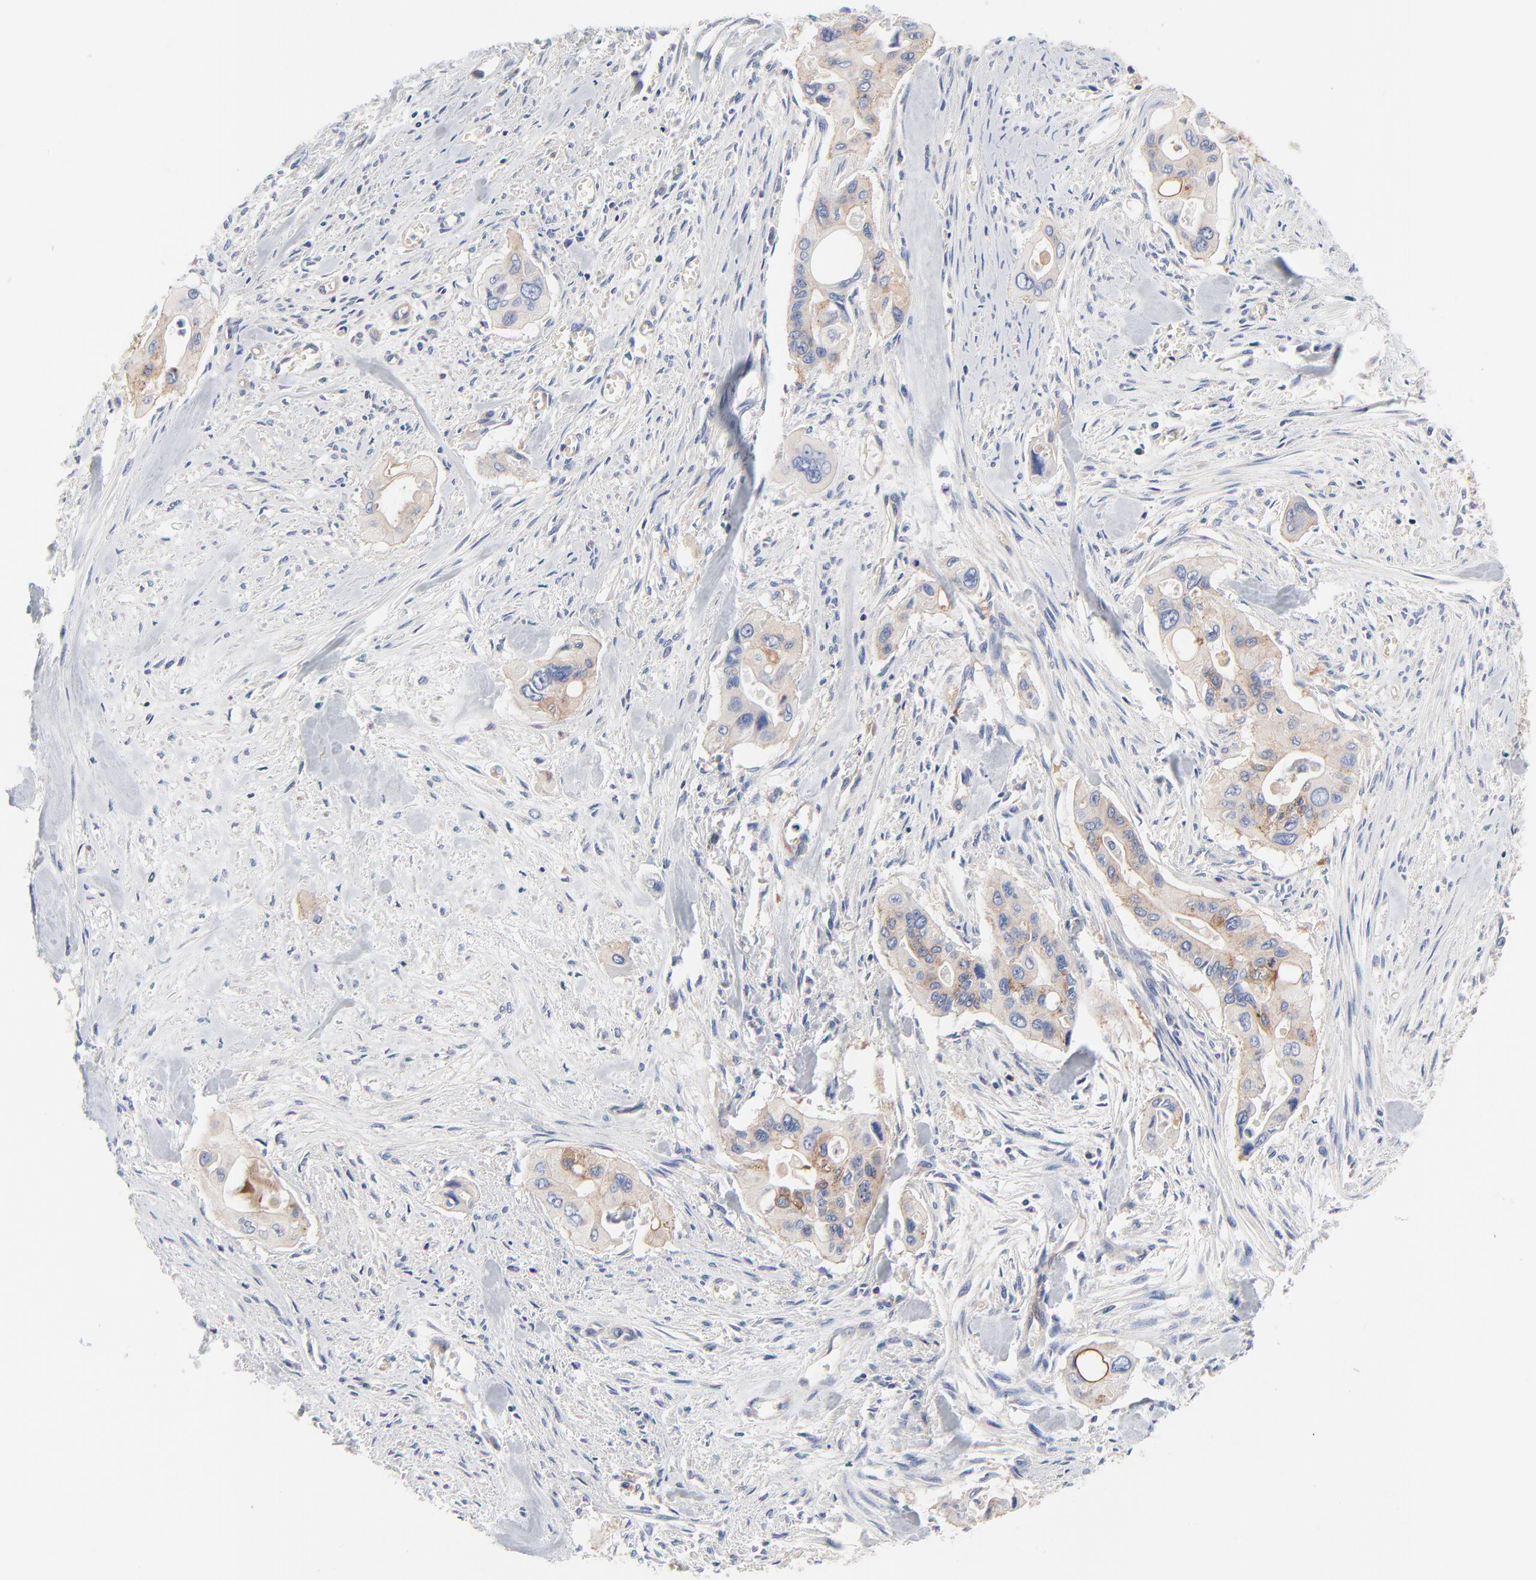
{"staining": {"intensity": "weak", "quantity": ">75%", "location": "cytoplasmic/membranous"}, "tissue": "pancreatic cancer", "cell_type": "Tumor cells", "image_type": "cancer", "snomed": [{"axis": "morphology", "description": "Adenocarcinoma, NOS"}, {"axis": "topography", "description": "Pancreas"}], "caption": "There is low levels of weak cytoplasmic/membranous expression in tumor cells of pancreatic adenocarcinoma, as demonstrated by immunohistochemical staining (brown color).", "gene": "CD2AP", "patient": {"sex": "male", "age": 77}}